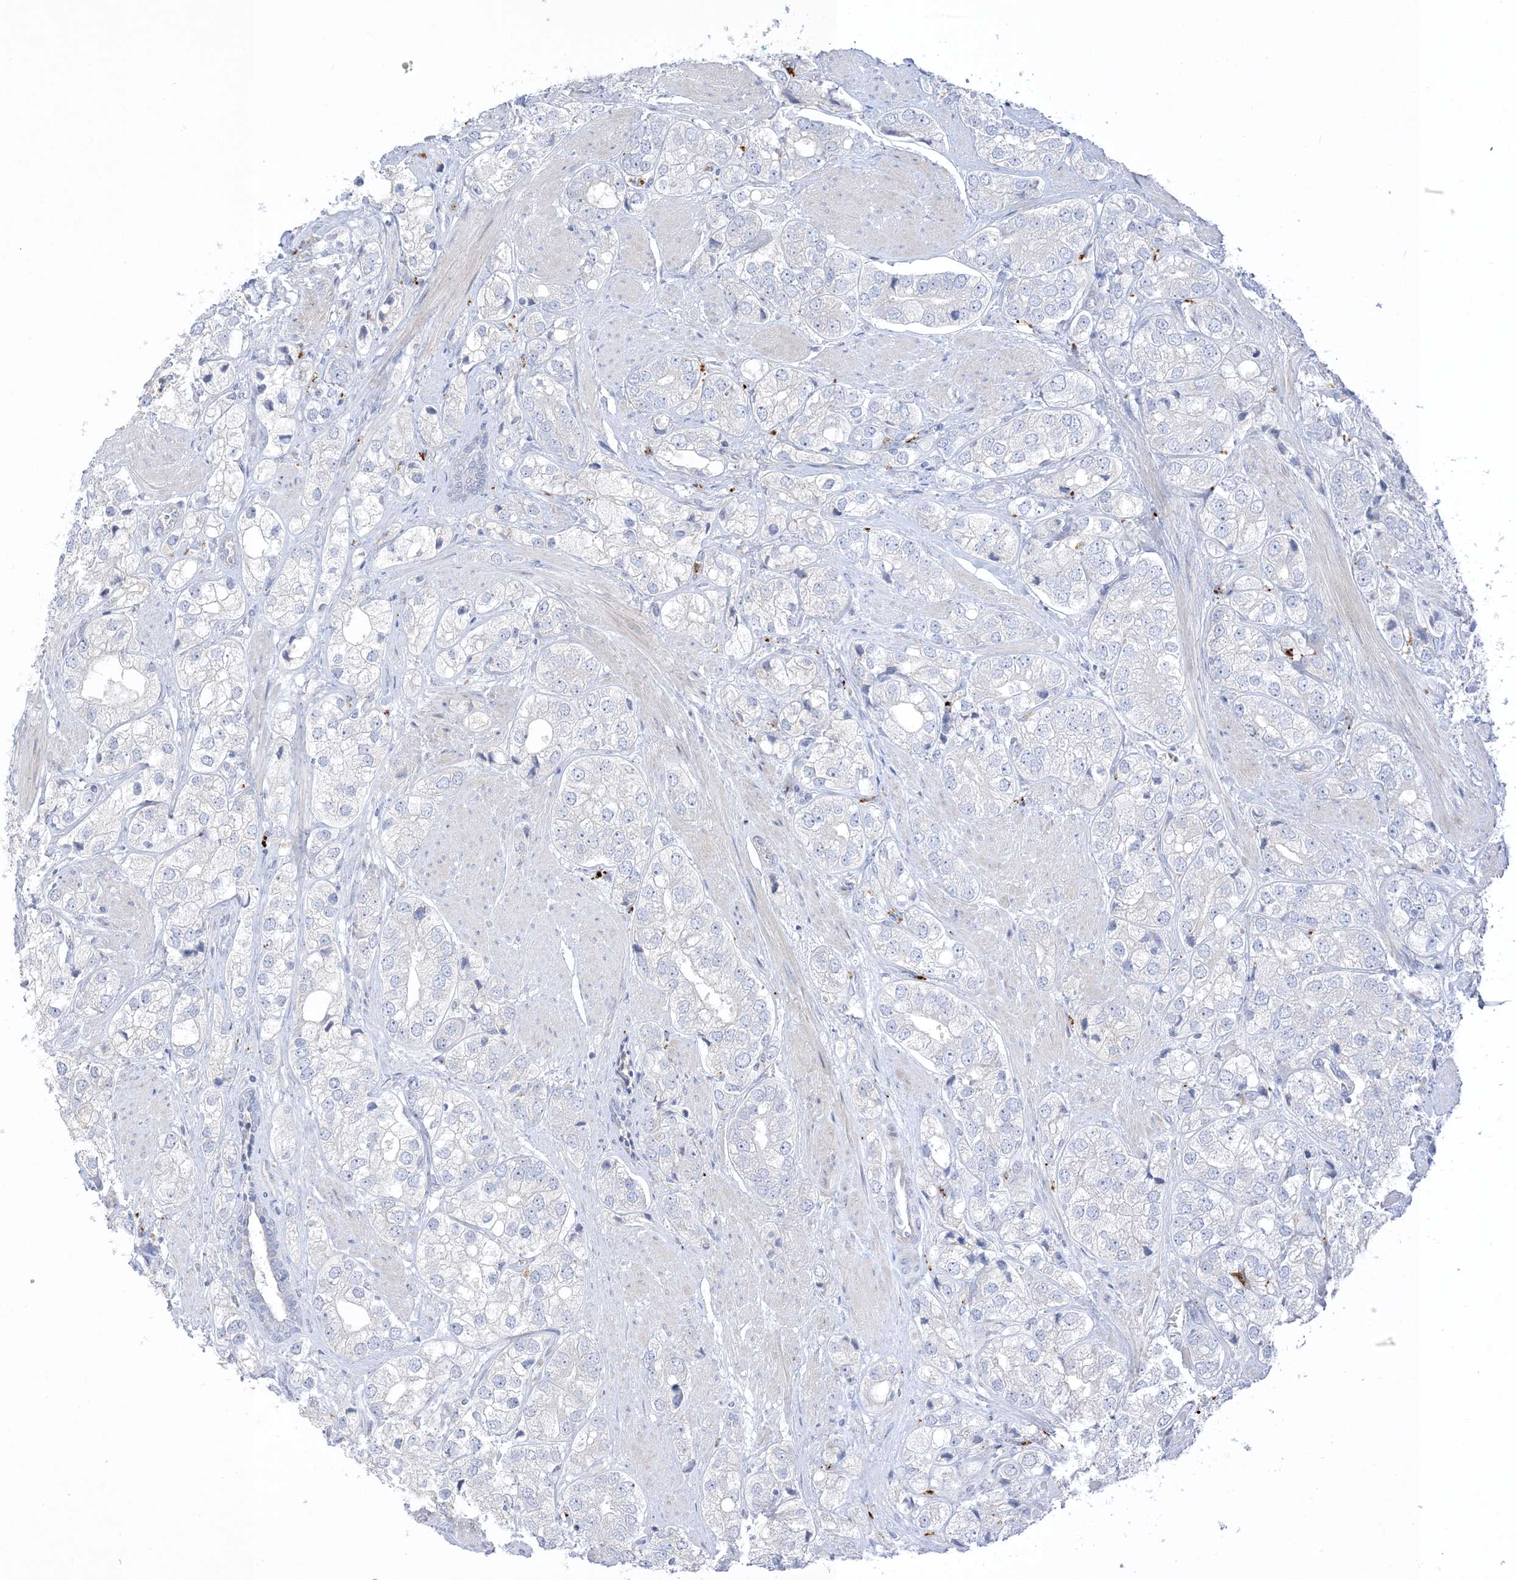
{"staining": {"intensity": "negative", "quantity": "none", "location": "none"}, "tissue": "prostate cancer", "cell_type": "Tumor cells", "image_type": "cancer", "snomed": [{"axis": "morphology", "description": "Adenocarcinoma, High grade"}, {"axis": "topography", "description": "Prostate"}], "caption": "Protein analysis of prostate cancer shows no significant positivity in tumor cells. (Brightfield microscopy of DAB immunohistochemistry at high magnification).", "gene": "XIRP2", "patient": {"sex": "male", "age": 50}}